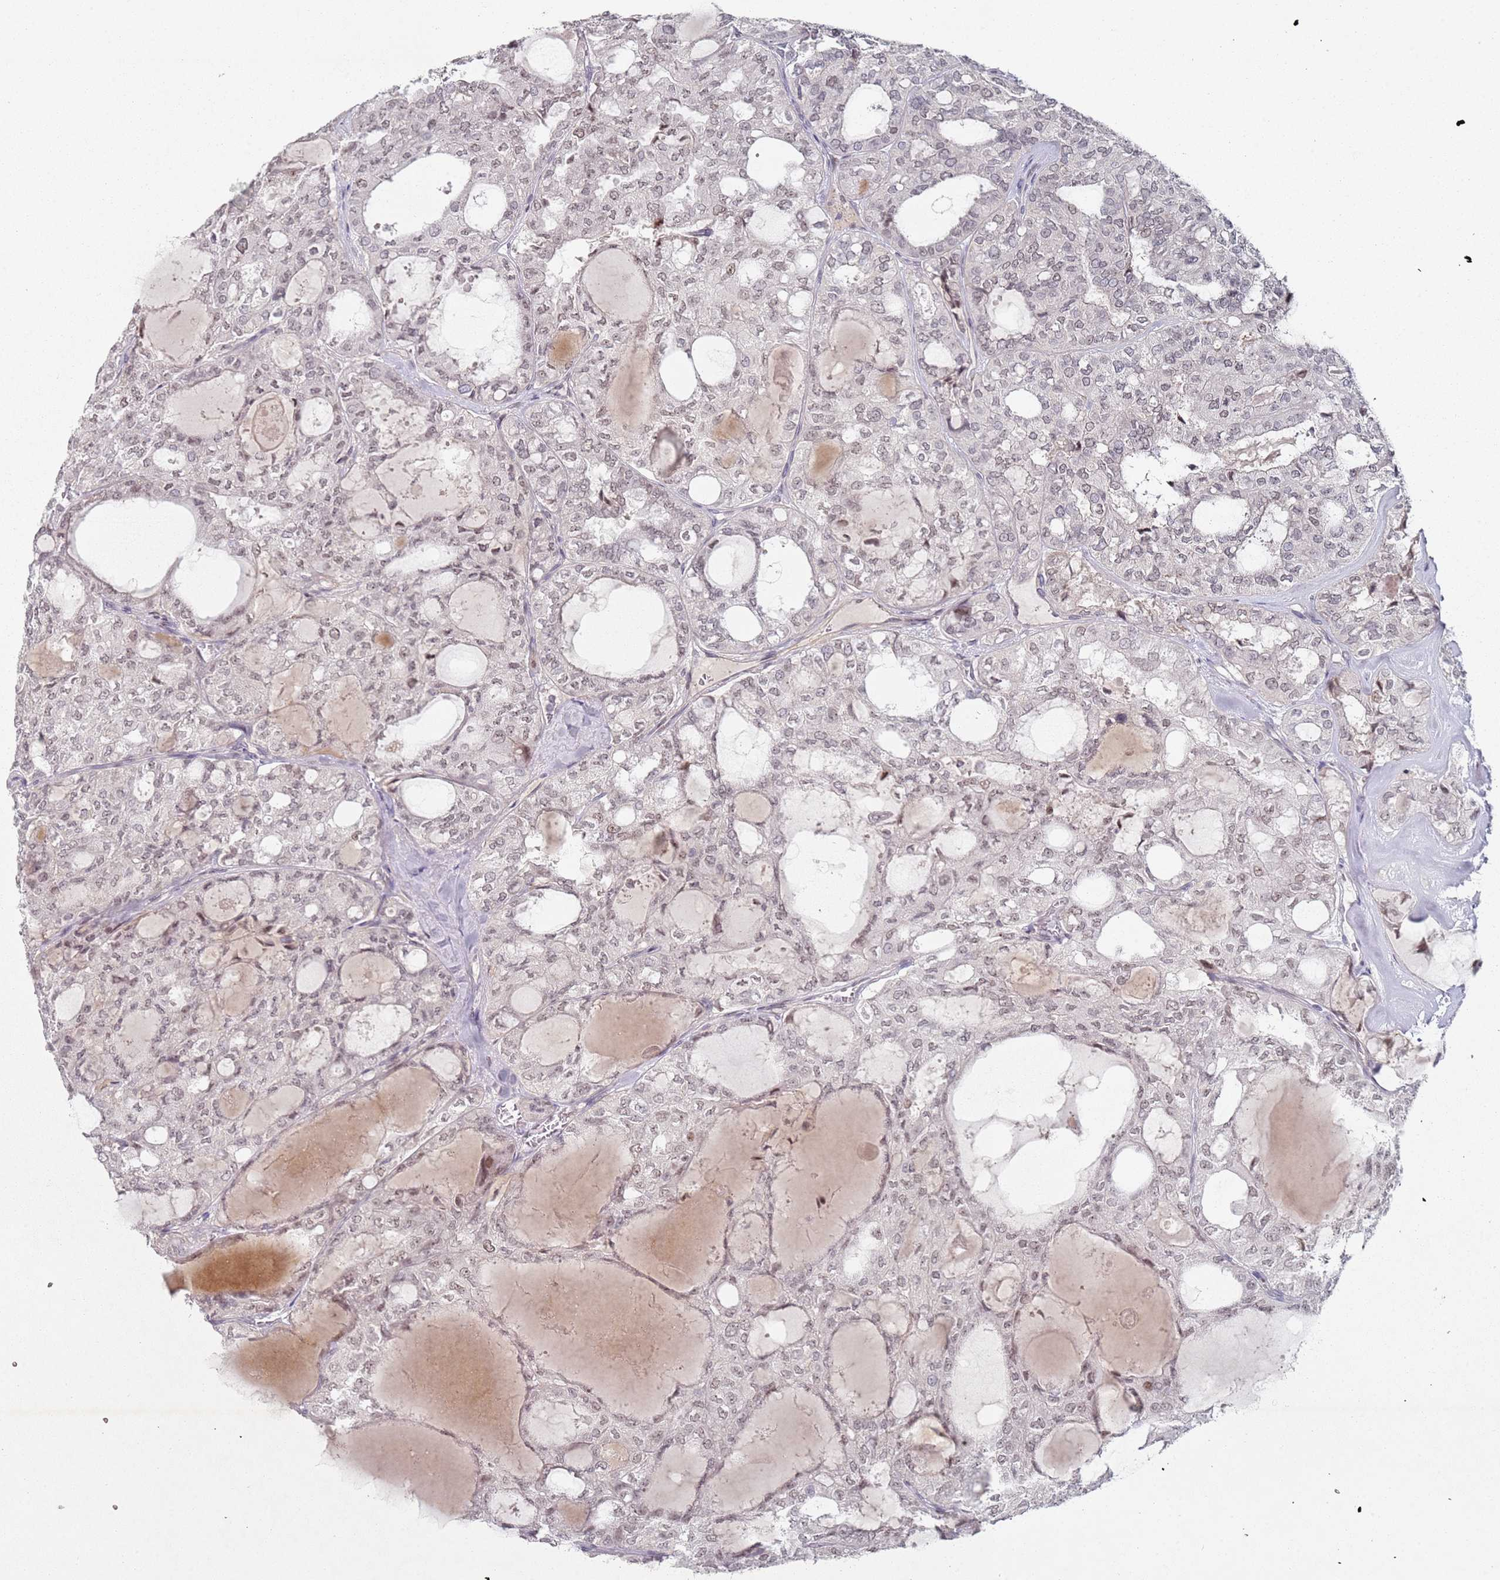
{"staining": {"intensity": "weak", "quantity": ">75%", "location": "nuclear"}, "tissue": "thyroid cancer", "cell_type": "Tumor cells", "image_type": "cancer", "snomed": [{"axis": "morphology", "description": "Follicular adenoma carcinoma, NOS"}, {"axis": "topography", "description": "Thyroid gland"}], "caption": "Brown immunohistochemical staining in thyroid cancer (follicular adenoma carcinoma) exhibits weak nuclear expression in approximately >75% of tumor cells.", "gene": "ATF6B", "patient": {"sex": "male", "age": 75}}